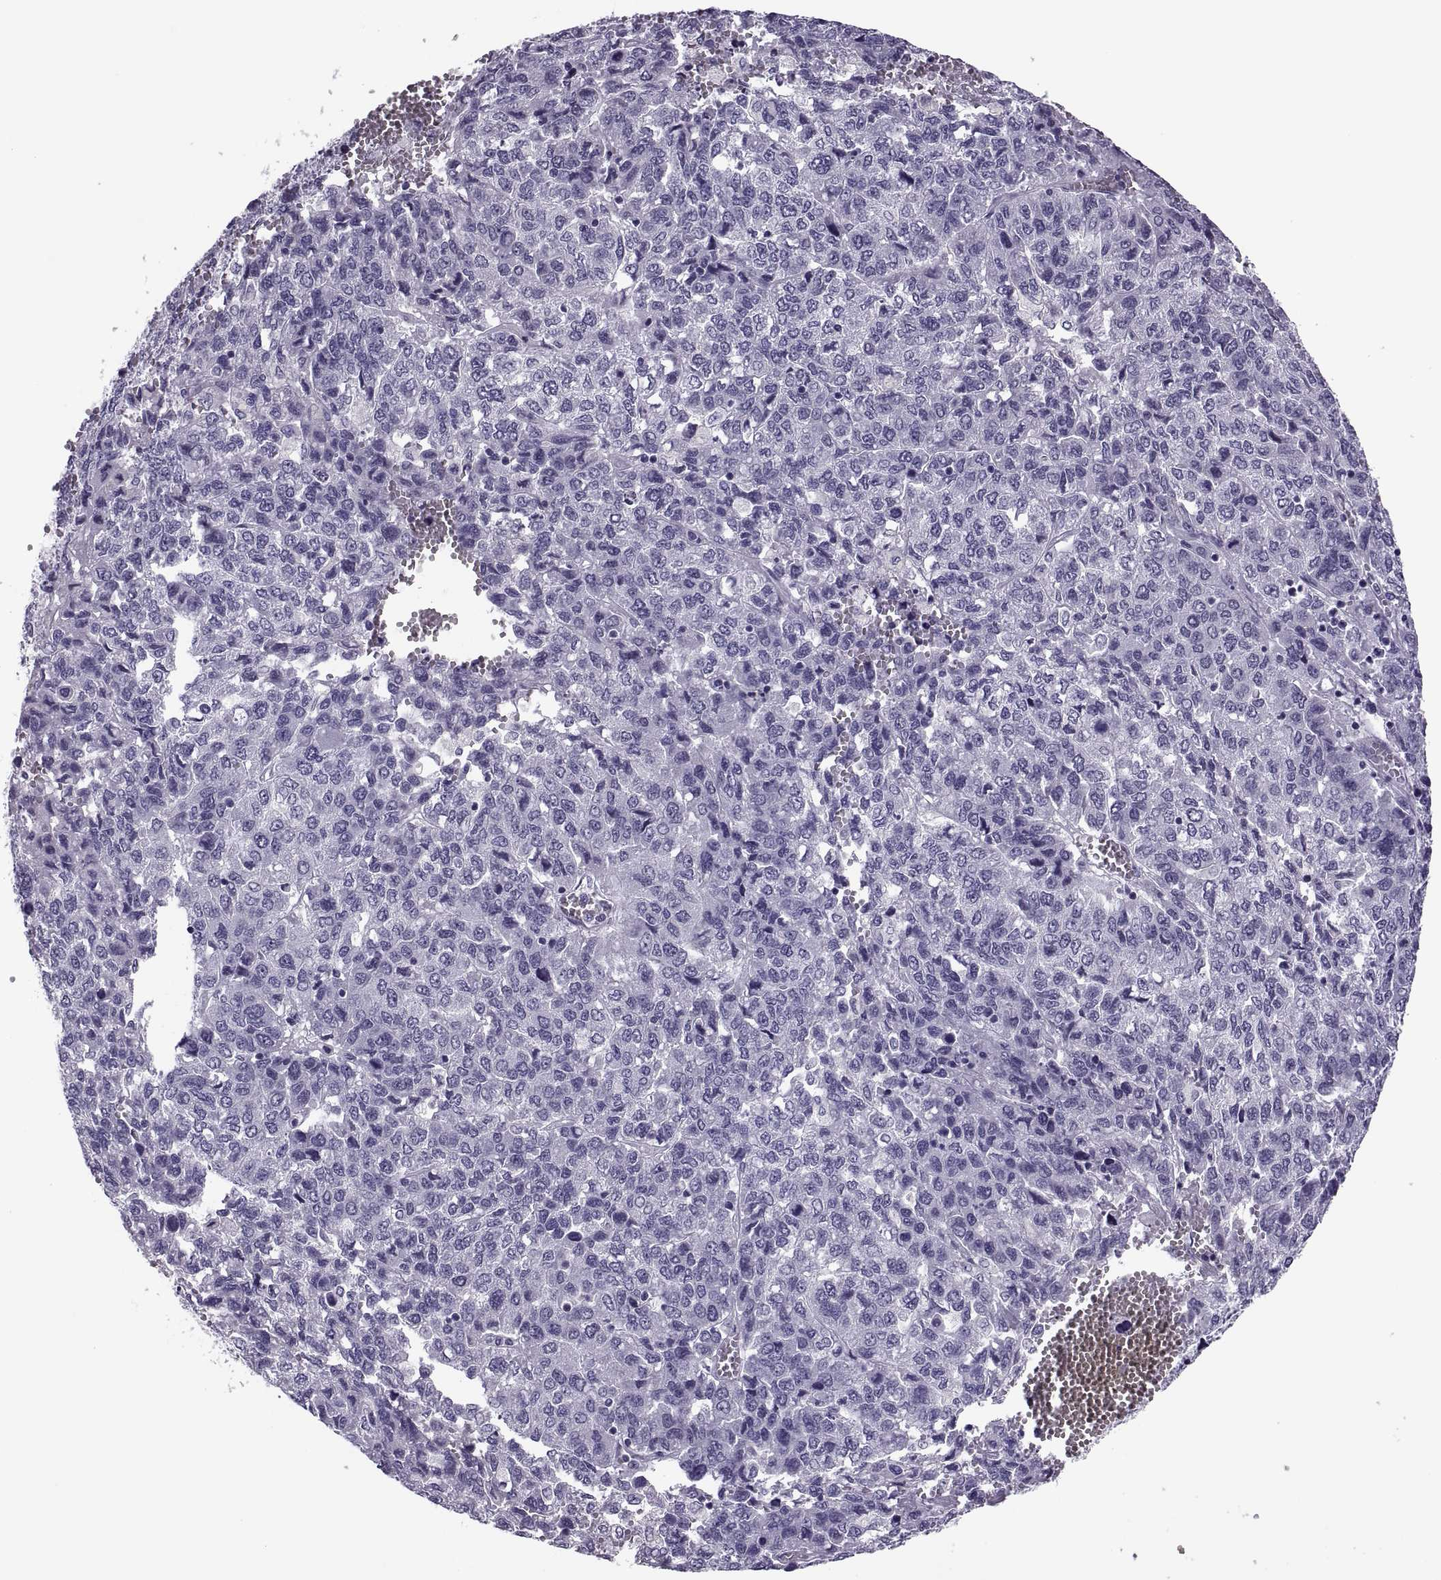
{"staining": {"intensity": "negative", "quantity": "none", "location": "none"}, "tissue": "liver cancer", "cell_type": "Tumor cells", "image_type": "cancer", "snomed": [{"axis": "morphology", "description": "Carcinoma, Hepatocellular, NOS"}, {"axis": "topography", "description": "Liver"}], "caption": "Liver cancer stained for a protein using immunohistochemistry (IHC) exhibits no expression tumor cells.", "gene": "SYNGR4", "patient": {"sex": "male", "age": 69}}